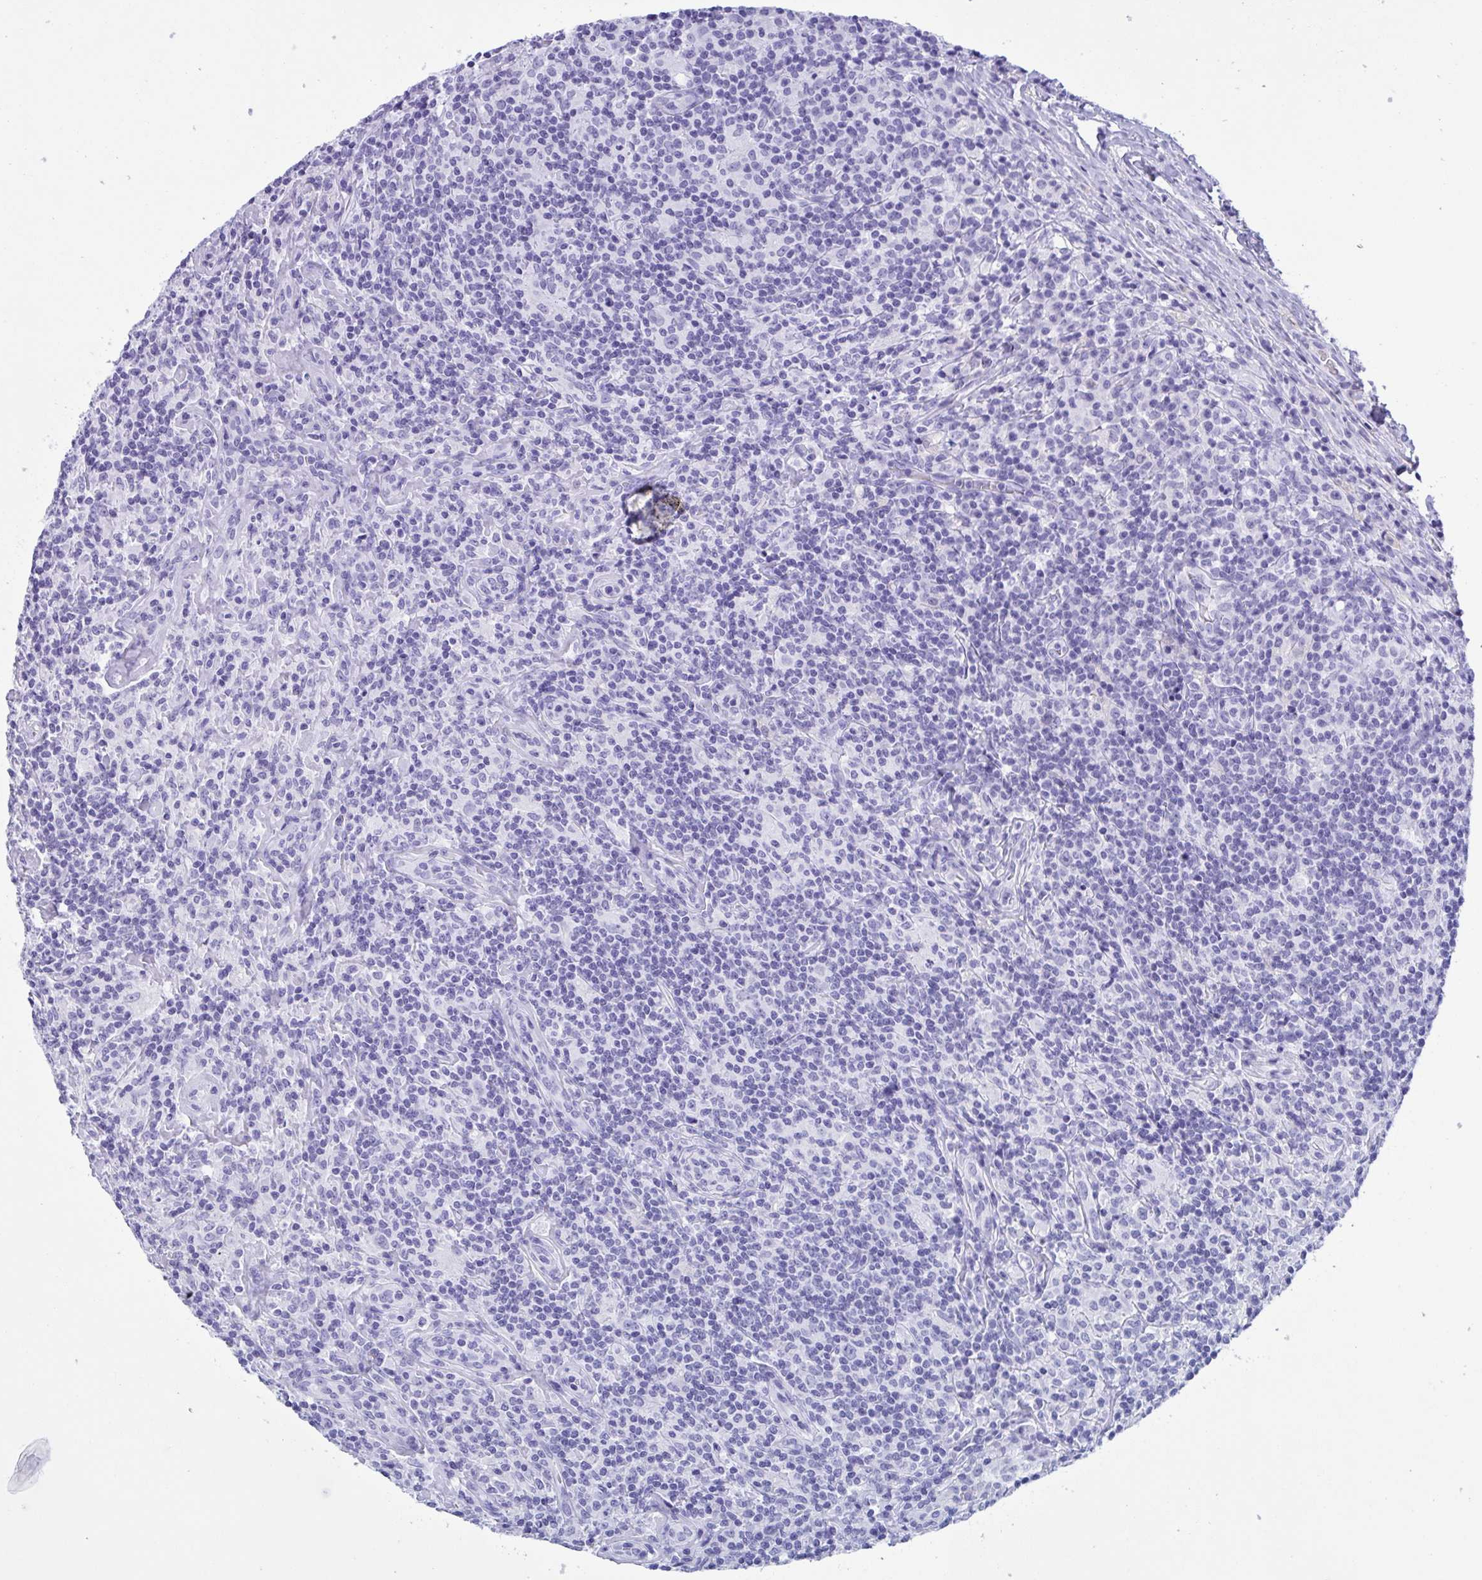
{"staining": {"intensity": "negative", "quantity": "none", "location": "none"}, "tissue": "lymphoma", "cell_type": "Tumor cells", "image_type": "cancer", "snomed": [{"axis": "morphology", "description": "Hodgkin's disease, NOS"}, {"axis": "morphology", "description": "Hodgkin's lymphoma, nodular sclerosis"}, {"axis": "topography", "description": "Lymph node"}], "caption": "Immunohistochemistry (IHC) of human Hodgkin's disease reveals no positivity in tumor cells. (DAB IHC, high magnification).", "gene": "ZNF850", "patient": {"sex": "female", "age": 10}}